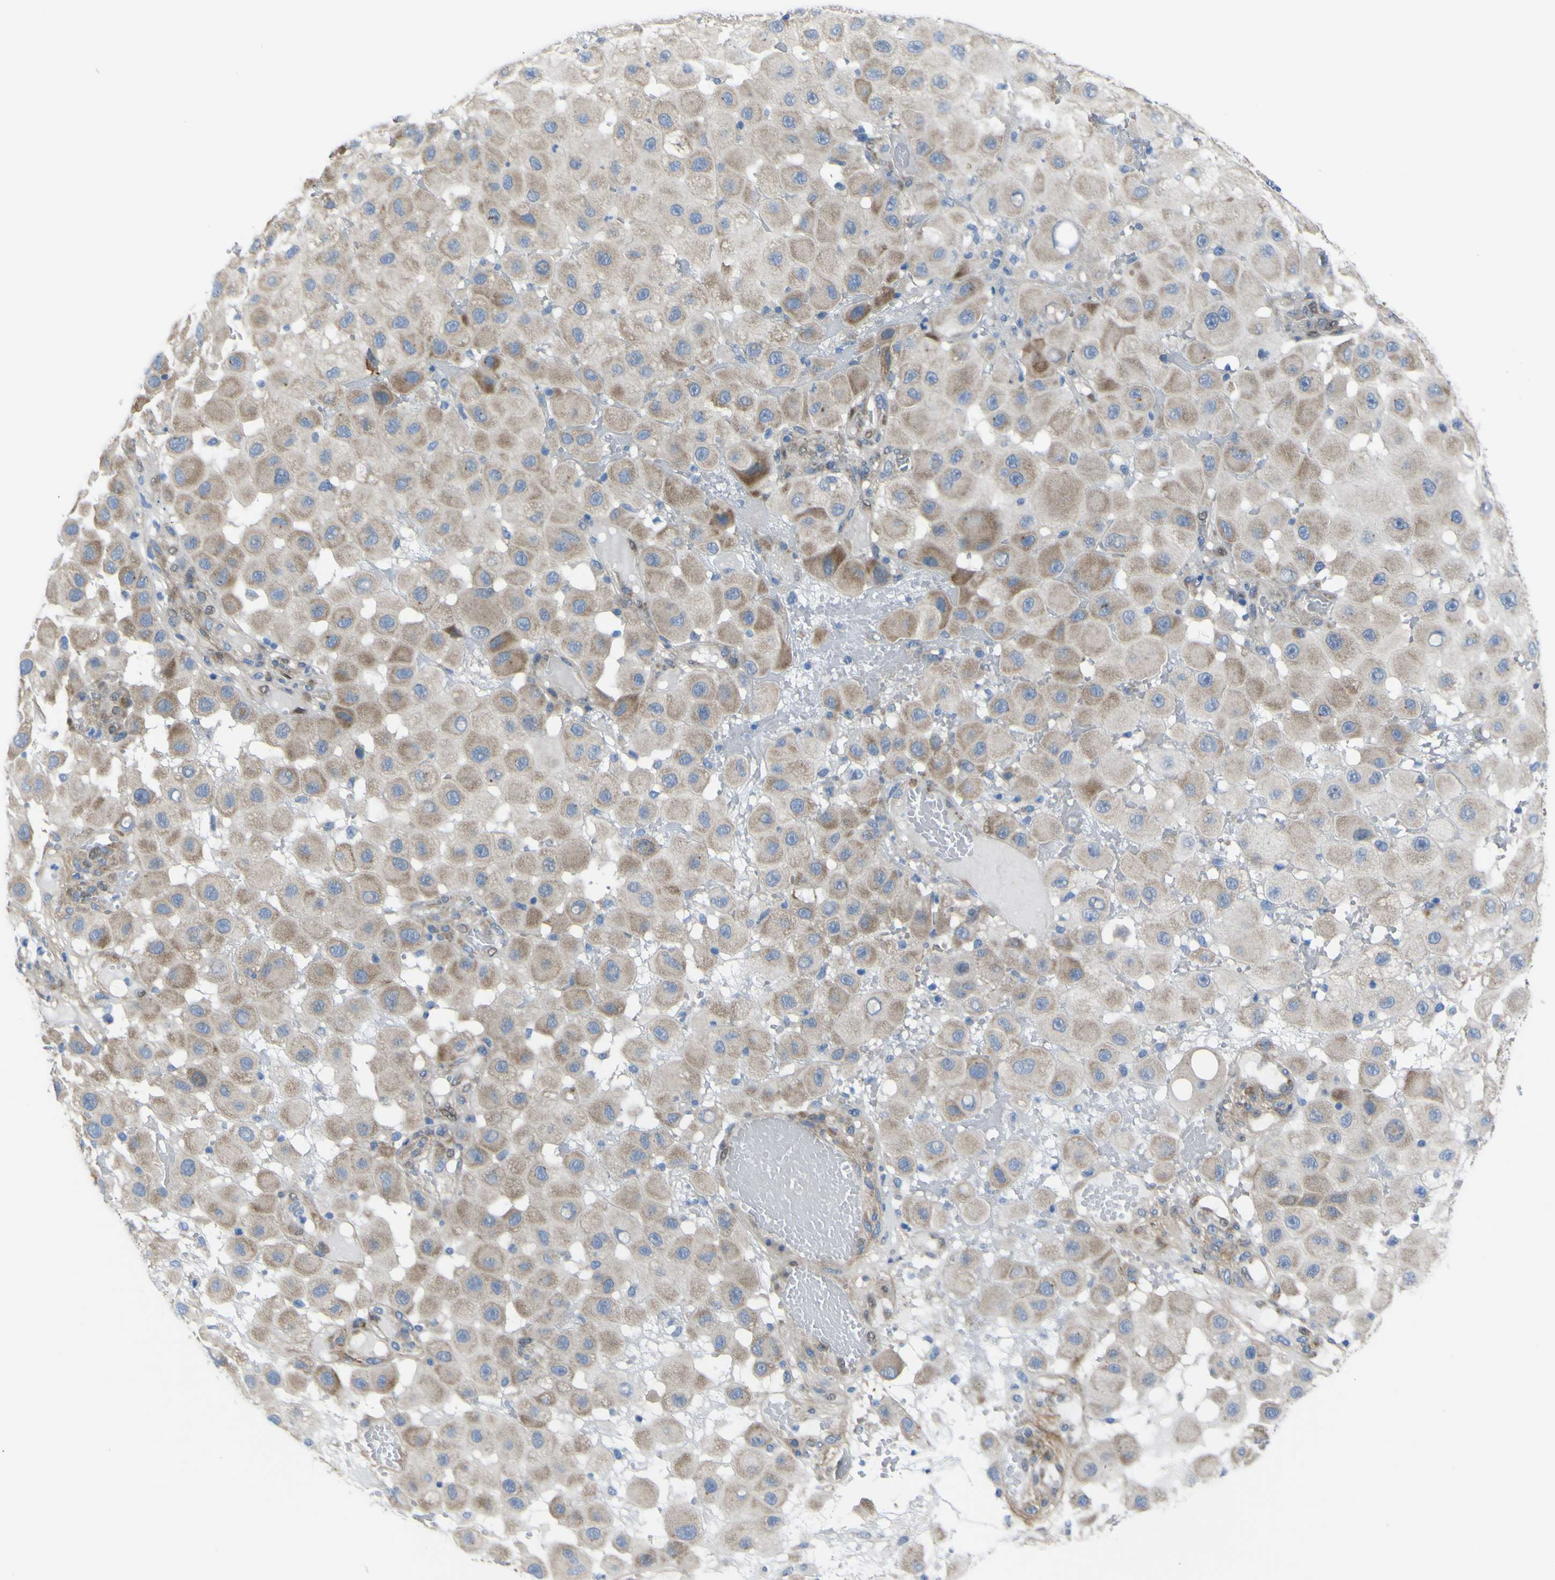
{"staining": {"intensity": "moderate", "quantity": "25%-75%", "location": "cytoplasmic/membranous"}, "tissue": "melanoma", "cell_type": "Tumor cells", "image_type": "cancer", "snomed": [{"axis": "morphology", "description": "Malignant melanoma, NOS"}, {"axis": "topography", "description": "Skin"}], "caption": "Immunohistochemistry photomicrograph of neoplastic tissue: human malignant melanoma stained using IHC reveals medium levels of moderate protein expression localized specifically in the cytoplasmic/membranous of tumor cells, appearing as a cytoplasmic/membranous brown color.", "gene": "LRRN1", "patient": {"sex": "female", "age": 81}}